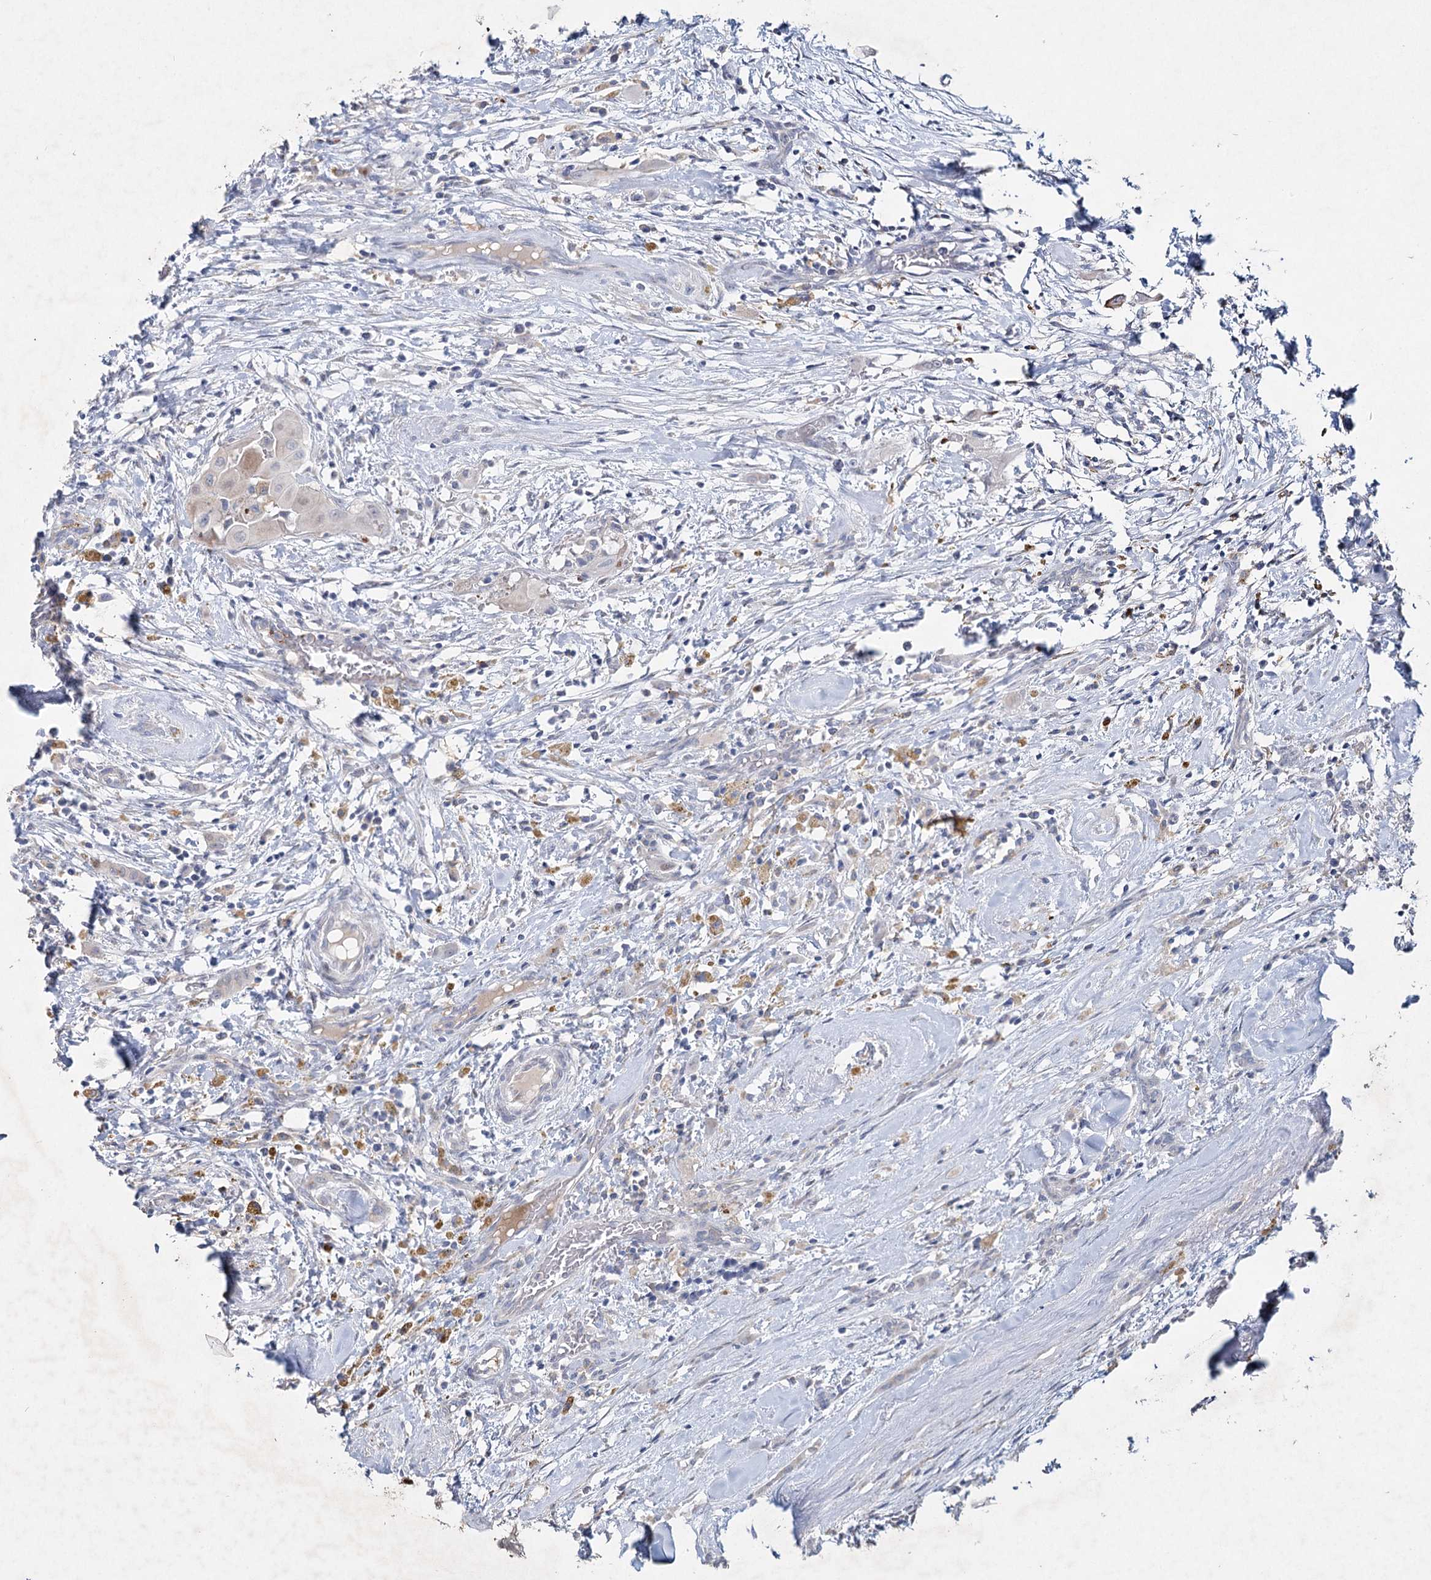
{"staining": {"intensity": "negative", "quantity": "none", "location": "none"}, "tissue": "thyroid cancer", "cell_type": "Tumor cells", "image_type": "cancer", "snomed": [{"axis": "morphology", "description": "Papillary adenocarcinoma, NOS"}, {"axis": "topography", "description": "Thyroid gland"}], "caption": "Immunohistochemistry of human thyroid cancer (papillary adenocarcinoma) shows no positivity in tumor cells. Brightfield microscopy of immunohistochemistry stained with DAB (3,3'-diaminobenzidine) (brown) and hematoxylin (blue), captured at high magnification.", "gene": "RFX6", "patient": {"sex": "female", "age": 59}}